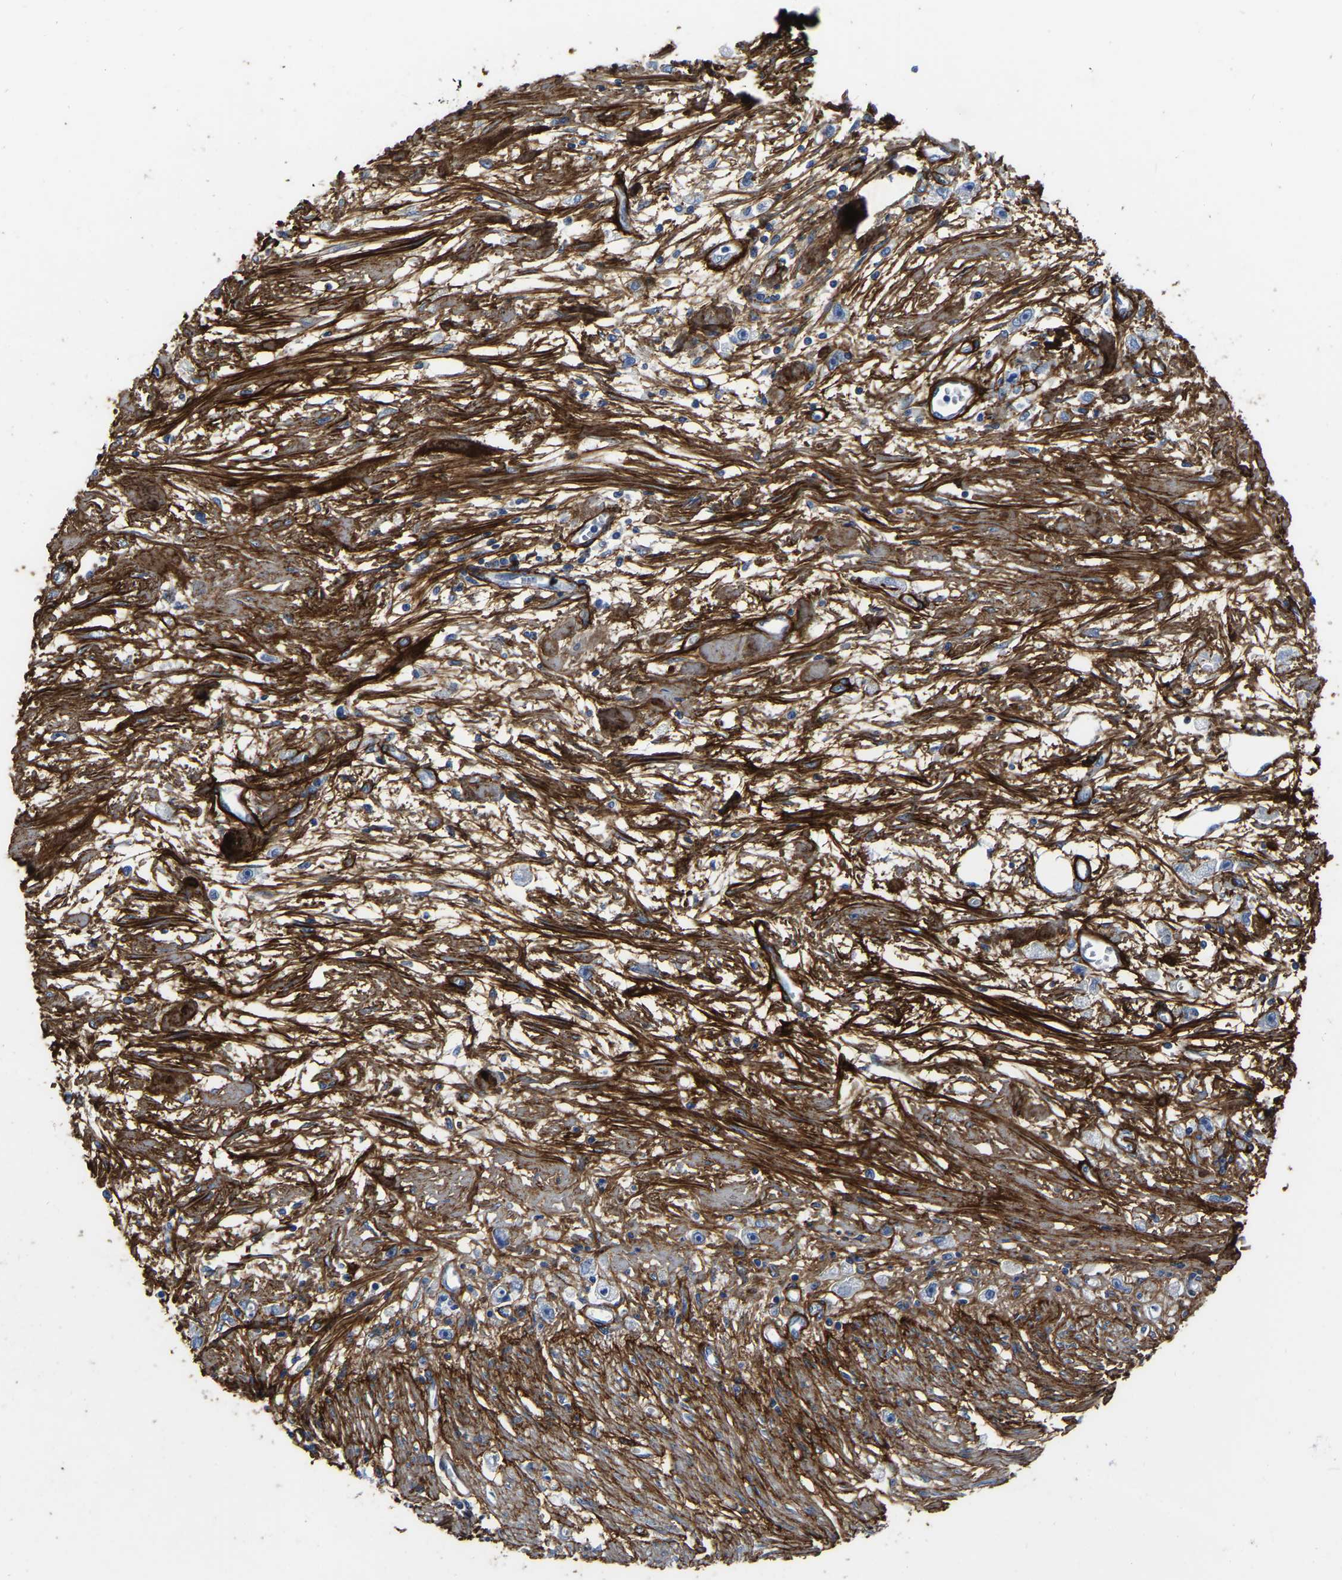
{"staining": {"intensity": "negative", "quantity": "none", "location": "none"}, "tissue": "stomach cancer", "cell_type": "Tumor cells", "image_type": "cancer", "snomed": [{"axis": "morphology", "description": "Adenocarcinoma, NOS"}, {"axis": "topography", "description": "Stomach"}], "caption": "DAB (3,3'-diaminobenzidine) immunohistochemical staining of human adenocarcinoma (stomach) shows no significant expression in tumor cells.", "gene": "COL6A1", "patient": {"sex": "female", "age": 59}}